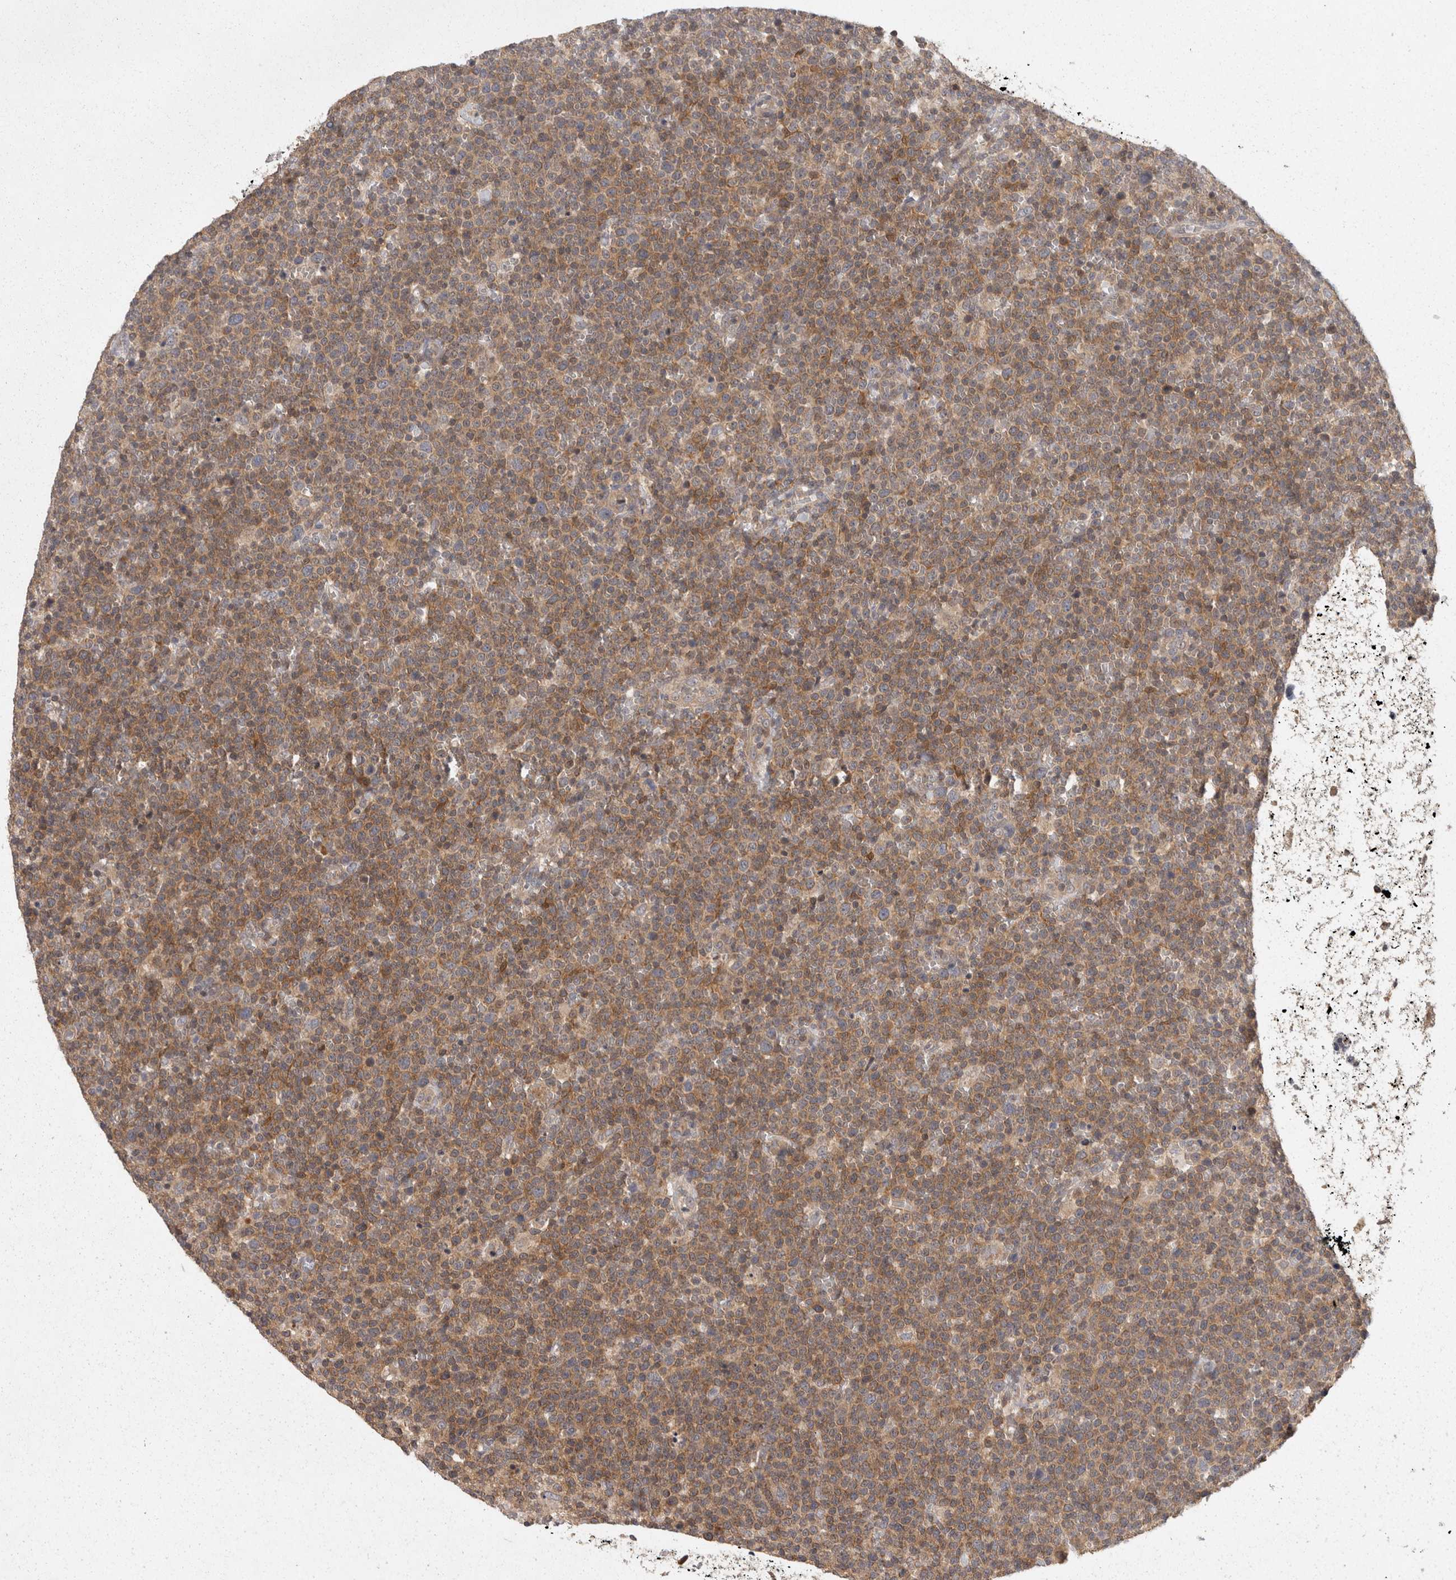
{"staining": {"intensity": "moderate", "quantity": ">75%", "location": "cytoplasmic/membranous"}, "tissue": "lymphoma", "cell_type": "Tumor cells", "image_type": "cancer", "snomed": [{"axis": "morphology", "description": "Malignant lymphoma, non-Hodgkin's type, High grade"}, {"axis": "topography", "description": "Lymph node"}], "caption": "This is a photomicrograph of immunohistochemistry (IHC) staining of lymphoma, which shows moderate expression in the cytoplasmic/membranous of tumor cells.", "gene": "ACAT2", "patient": {"sex": "male", "age": 61}}